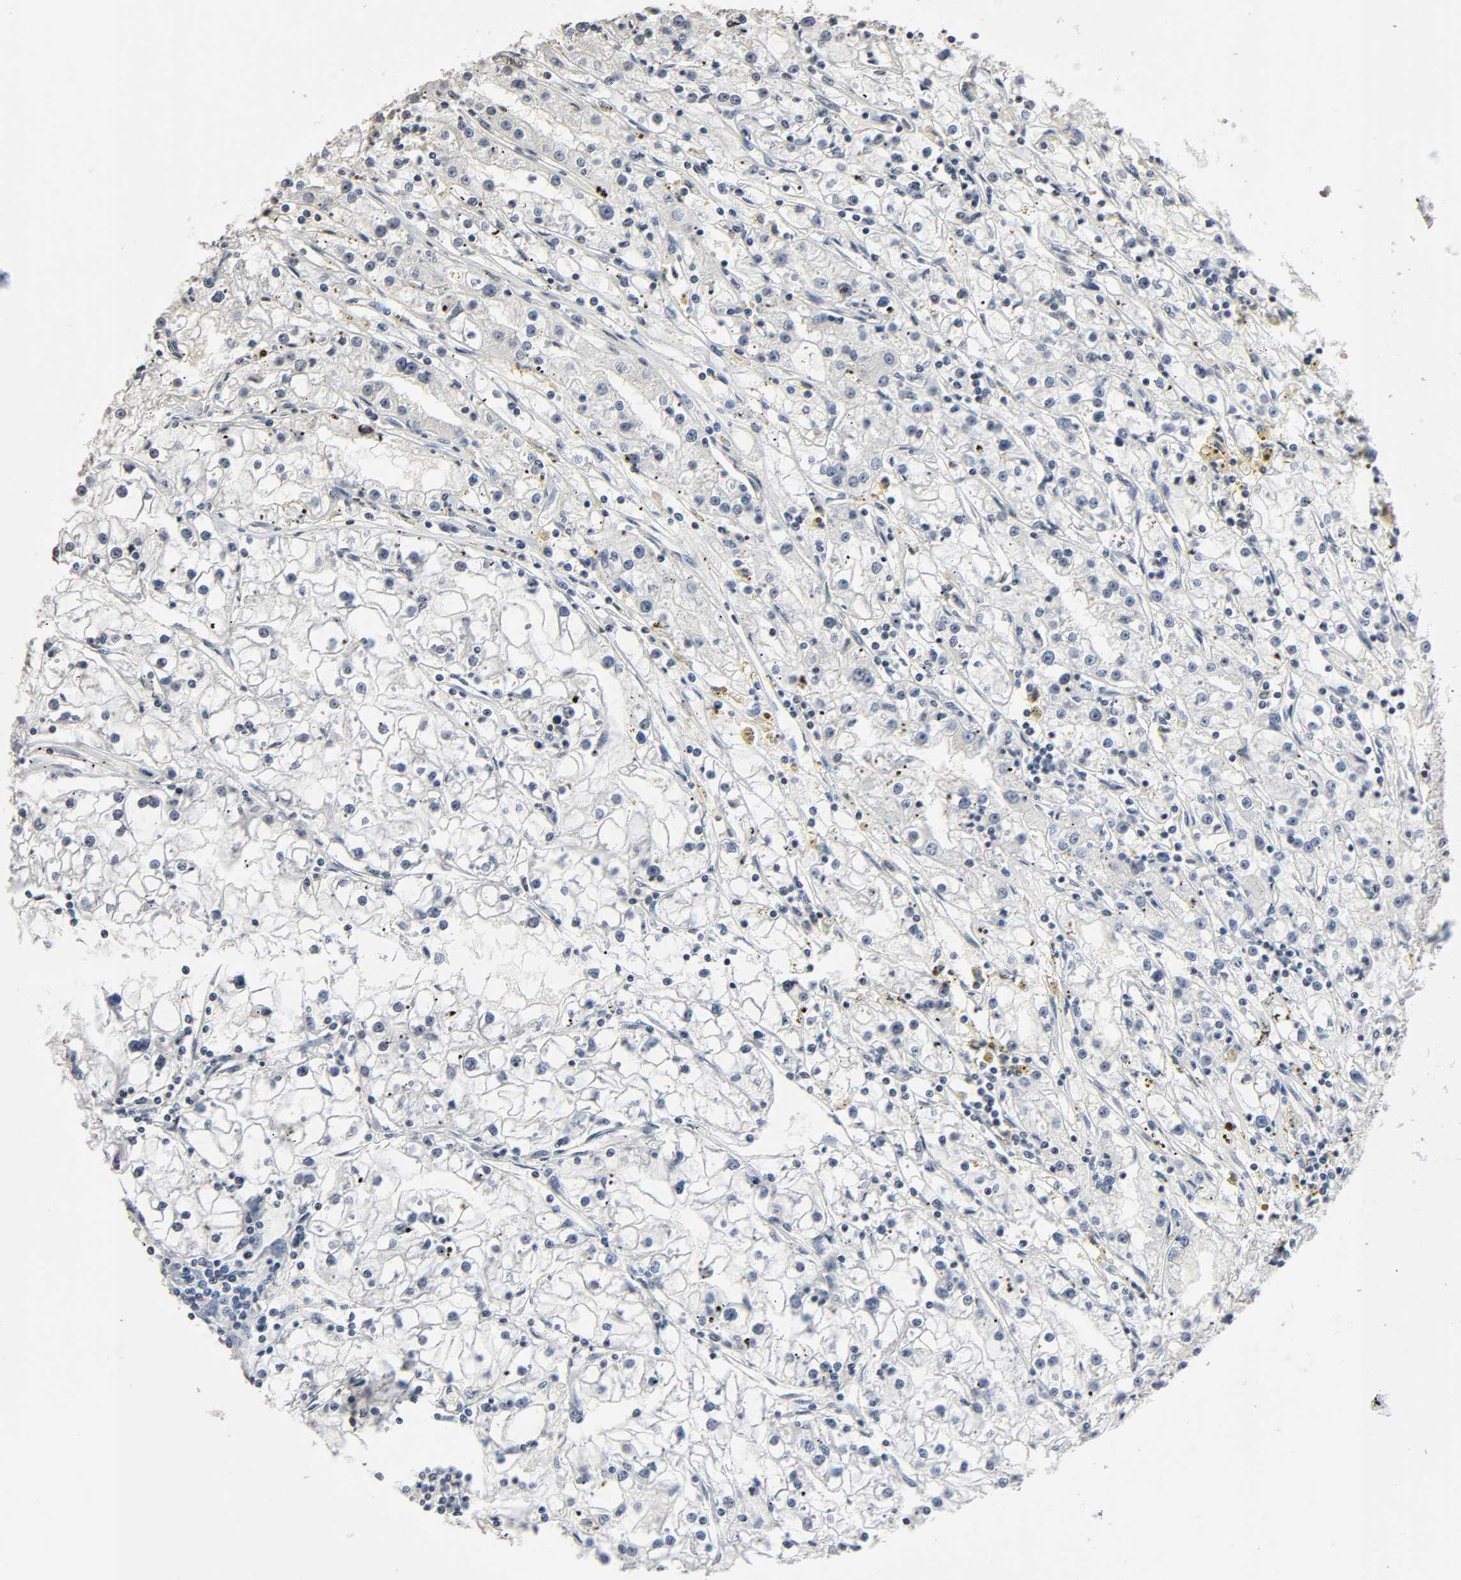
{"staining": {"intensity": "negative", "quantity": "none", "location": "none"}, "tissue": "renal cancer", "cell_type": "Tumor cells", "image_type": "cancer", "snomed": [{"axis": "morphology", "description": "Adenocarcinoma, NOS"}, {"axis": "topography", "description": "Kidney"}], "caption": "There is no significant positivity in tumor cells of renal cancer. (Brightfield microscopy of DAB immunohistochemistry at high magnification).", "gene": "STK4", "patient": {"sex": "male", "age": 56}}